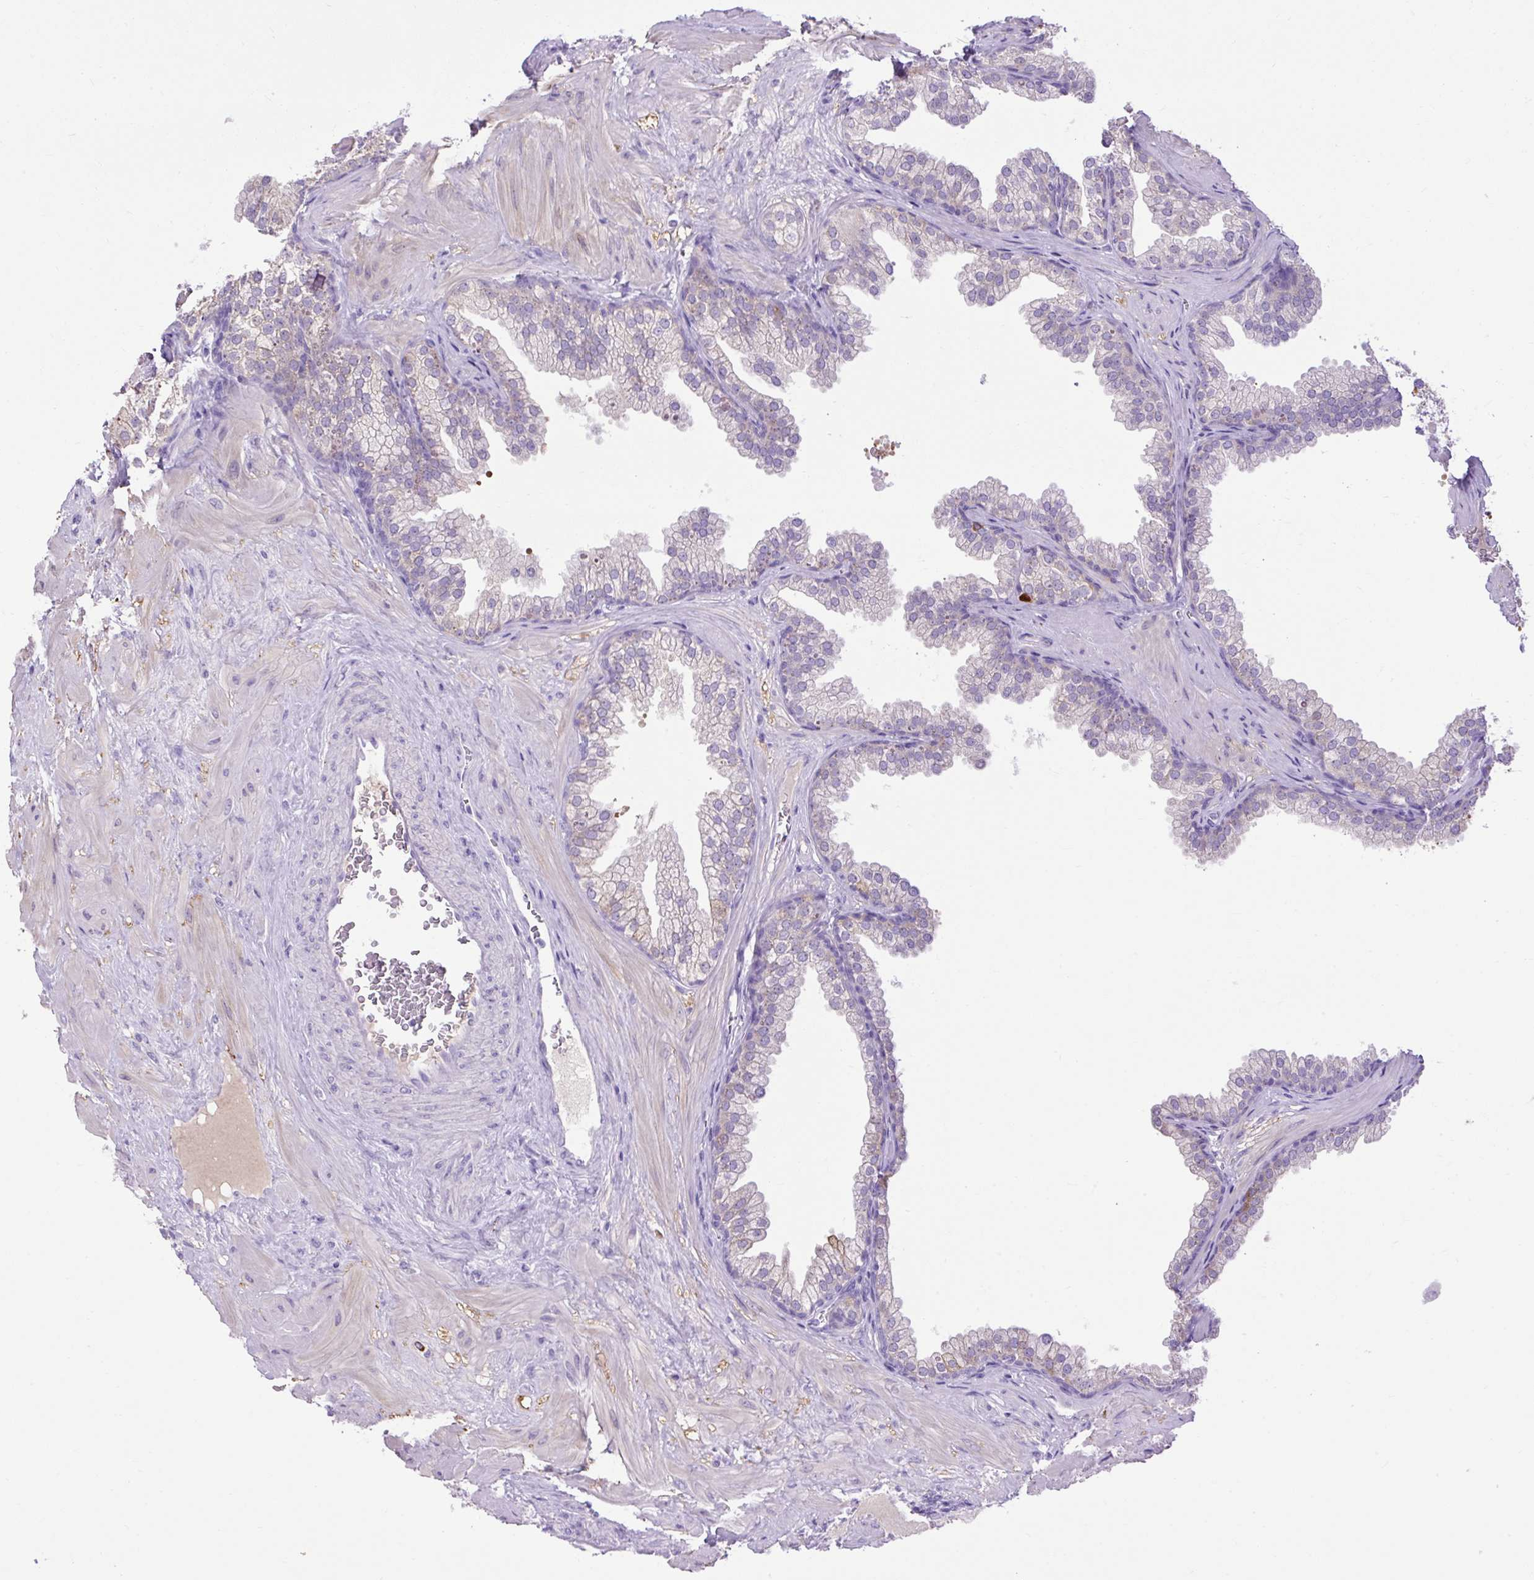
{"staining": {"intensity": "negative", "quantity": "none", "location": "none"}, "tissue": "prostate", "cell_type": "Glandular cells", "image_type": "normal", "snomed": [{"axis": "morphology", "description": "Normal tissue, NOS"}, {"axis": "topography", "description": "Prostate"}], "caption": "Photomicrograph shows no significant protein expression in glandular cells of unremarkable prostate.", "gene": "SPTBN5", "patient": {"sex": "male", "age": 37}}